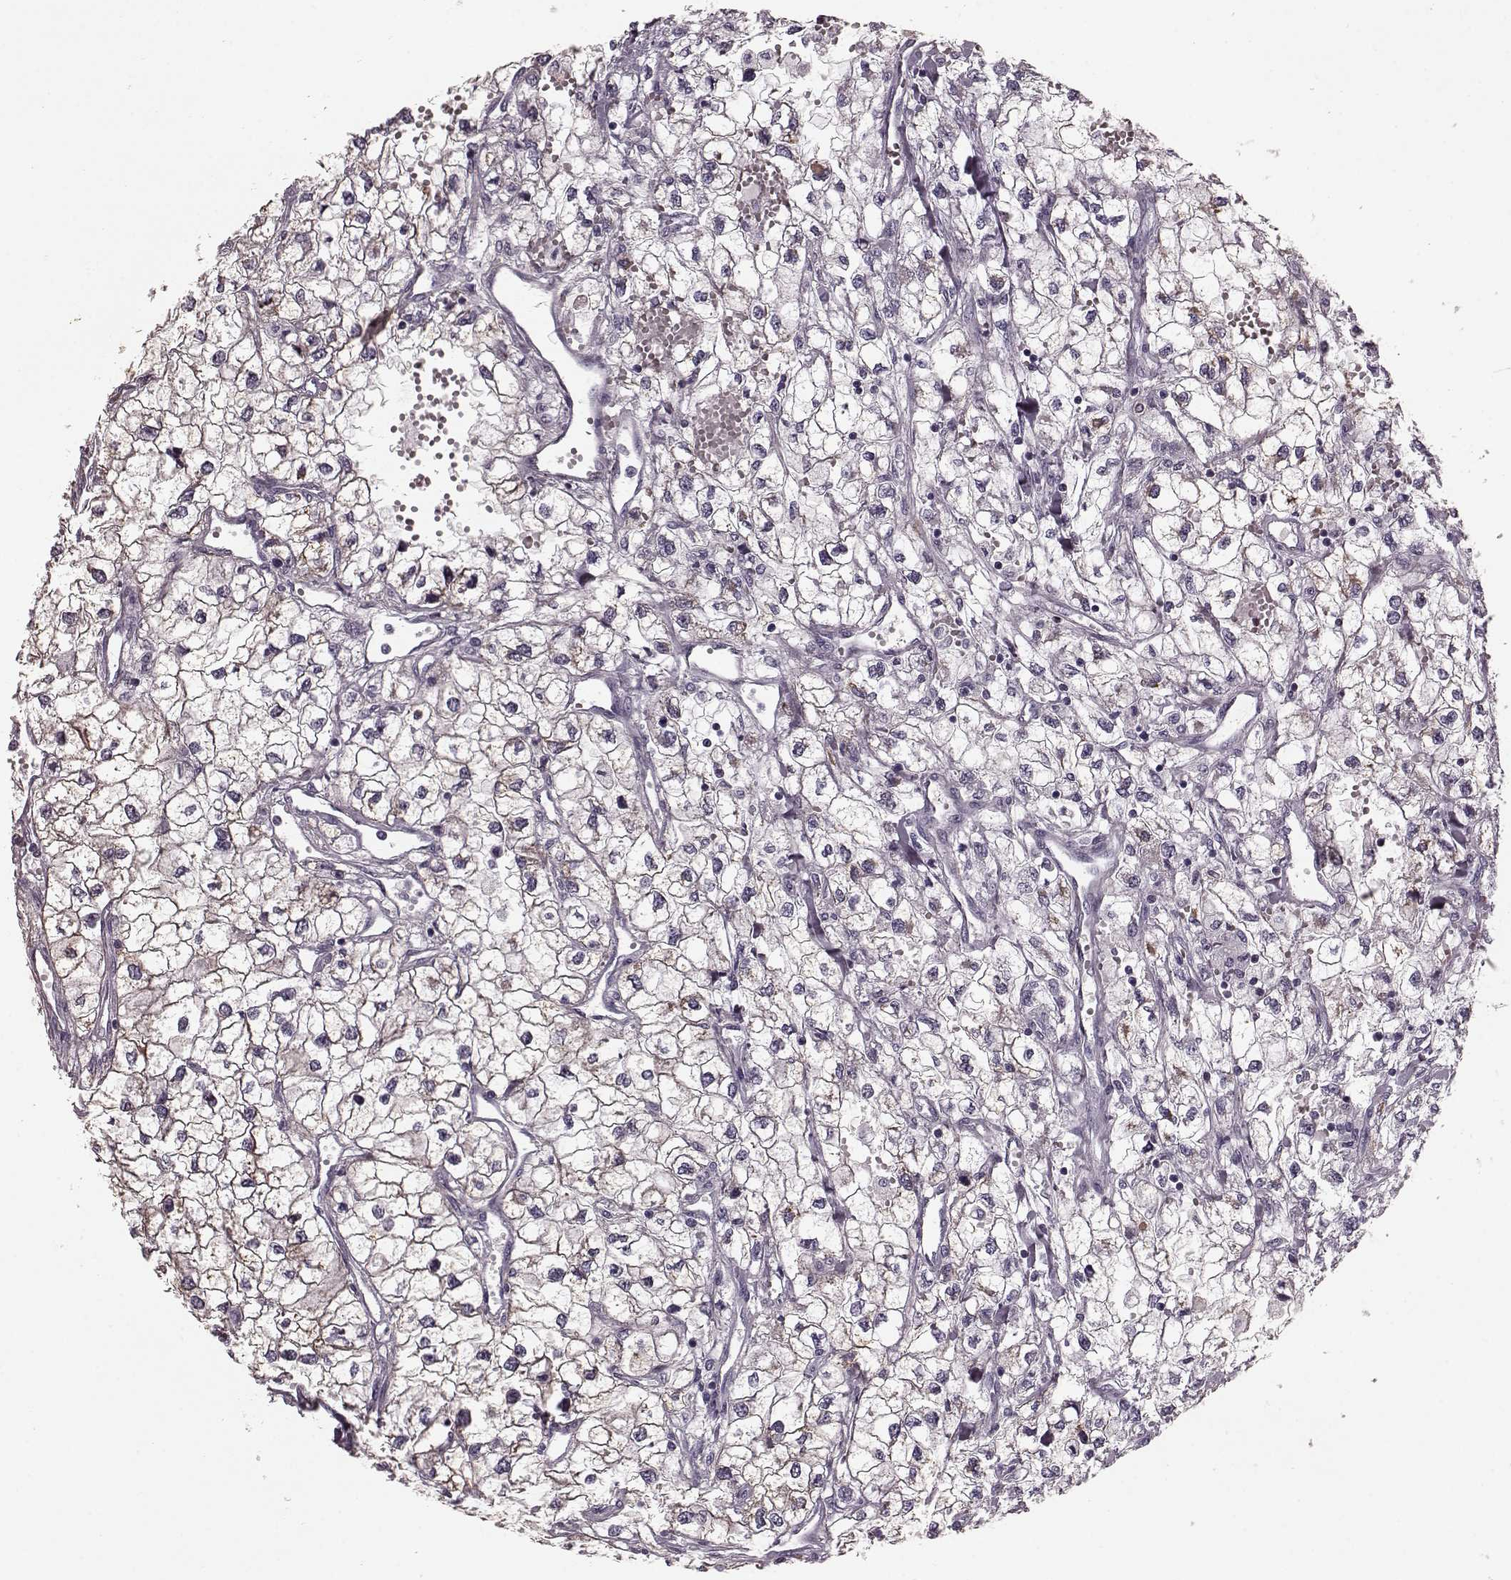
{"staining": {"intensity": "negative", "quantity": "none", "location": "none"}, "tissue": "renal cancer", "cell_type": "Tumor cells", "image_type": "cancer", "snomed": [{"axis": "morphology", "description": "Adenocarcinoma, NOS"}, {"axis": "topography", "description": "Kidney"}], "caption": "Immunohistochemical staining of human renal cancer demonstrates no significant expression in tumor cells. (Brightfield microscopy of DAB (3,3'-diaminobenzidine) immunohistochemistry (IHC) at high magnification).", "gene": "CST7", "patient": {"sex": "male", "age": 59}}